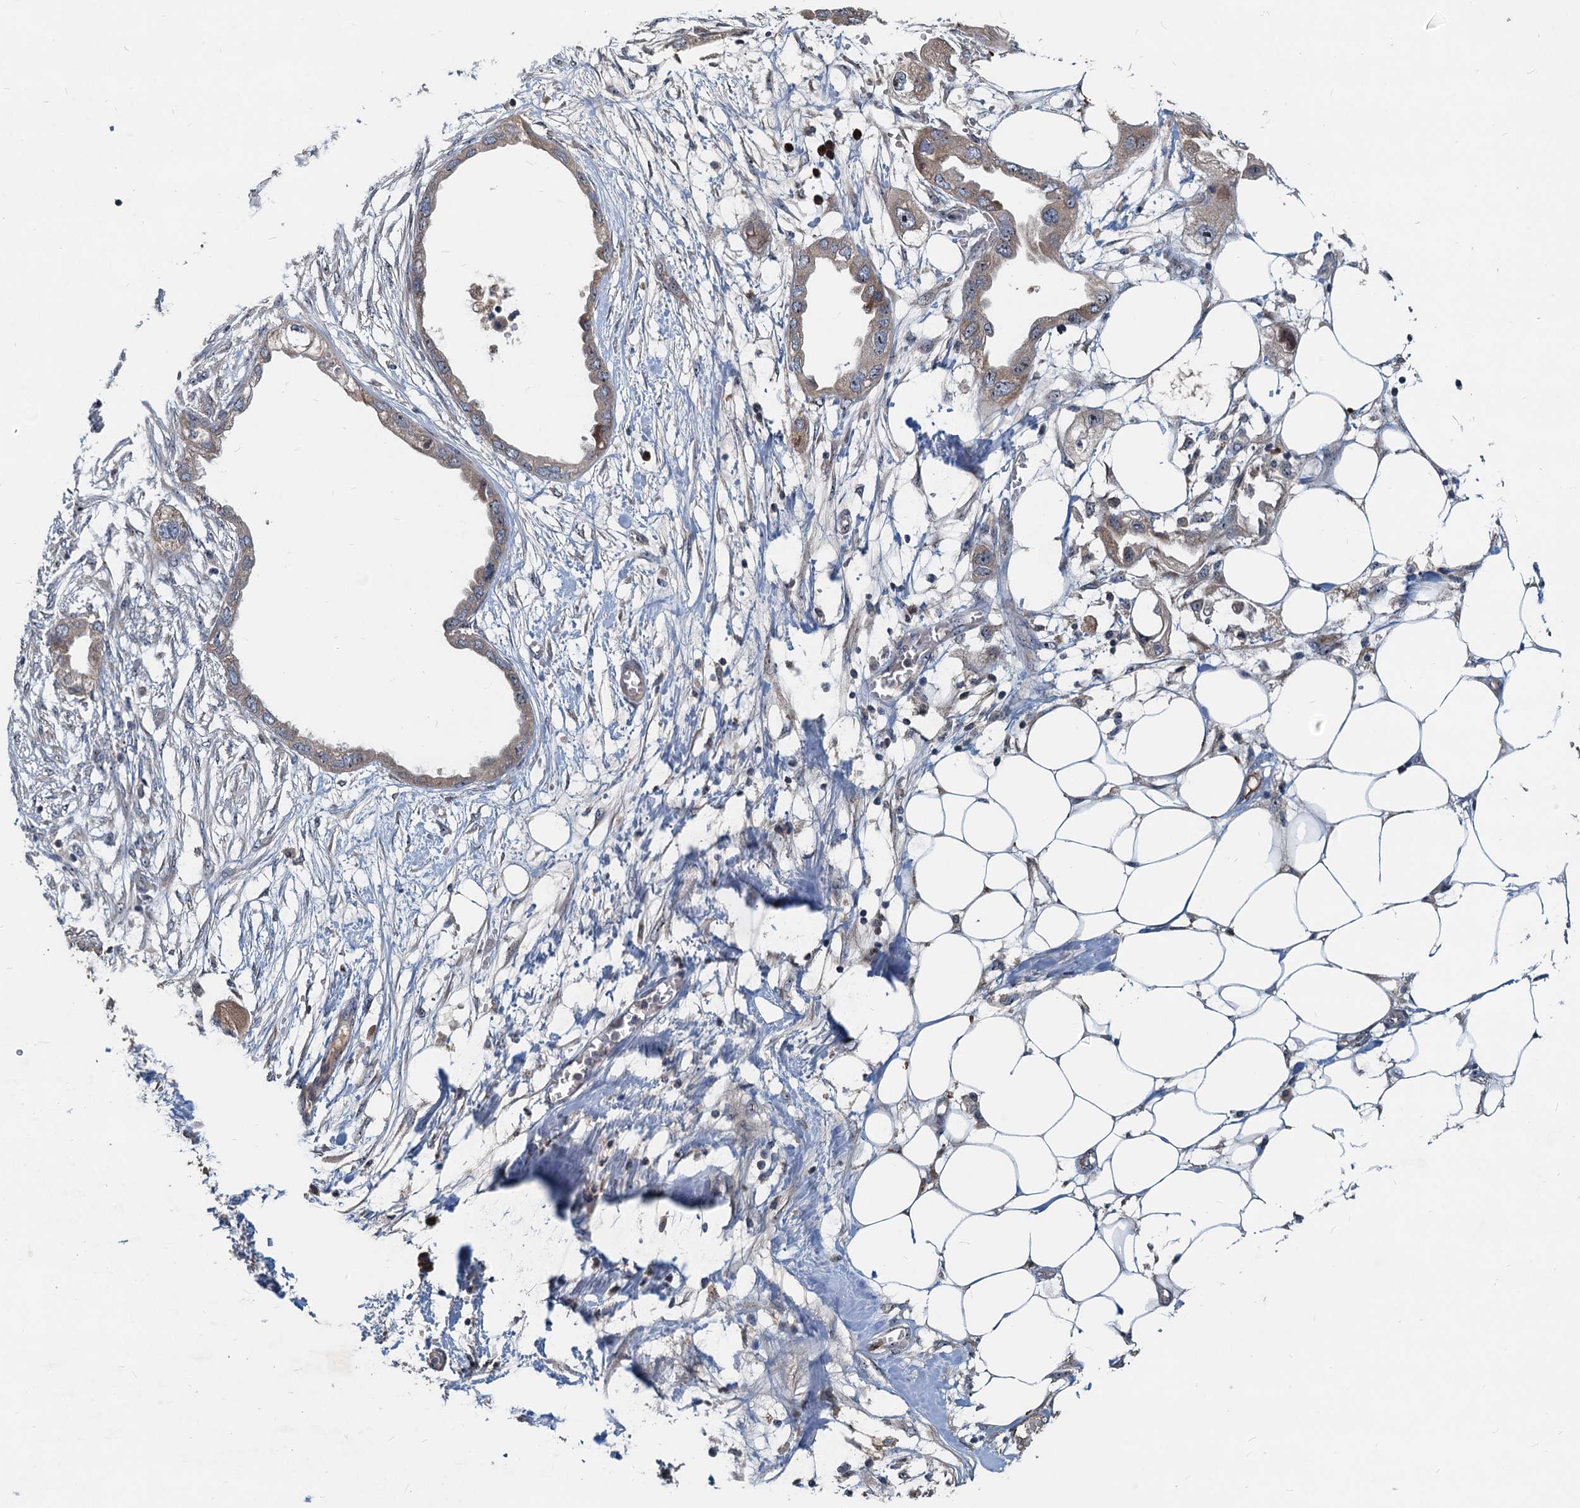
{"staining": {"intensity": "weak", "quantity": "25%-75%", "location": "cytoplasmic/membranous"}, "tissue": "endometrial cancer", "cell_type": "Tumor cells", "image_type": "cancer", "snomed": [{"axis": "morphology", "description": "Adenocarcinoma, NOS"}, {"axis": "morphology", "description": "Adenocarcinoma, metastatic, NOS"}, {"axis": "topography", "description": "Adipose tissue"}, {"axis": "topography", "description": "Endometrium"}], "caption": "Immunohistochemistry (IHC) staining of endometrial metastatic adenocarcinoma, which reveals low levels of weak cytoplasmic/membranous expression in about 25%-75% of tumor cells indicating weak cytoplasmic/membranous protein positivity. The staining was performed using DAB (brown) for protein detection and nuclei were counterstained in hematoxylin (blue).", "gene": "RGS7BP", "patient": {"sex": "female", "age": 67}}